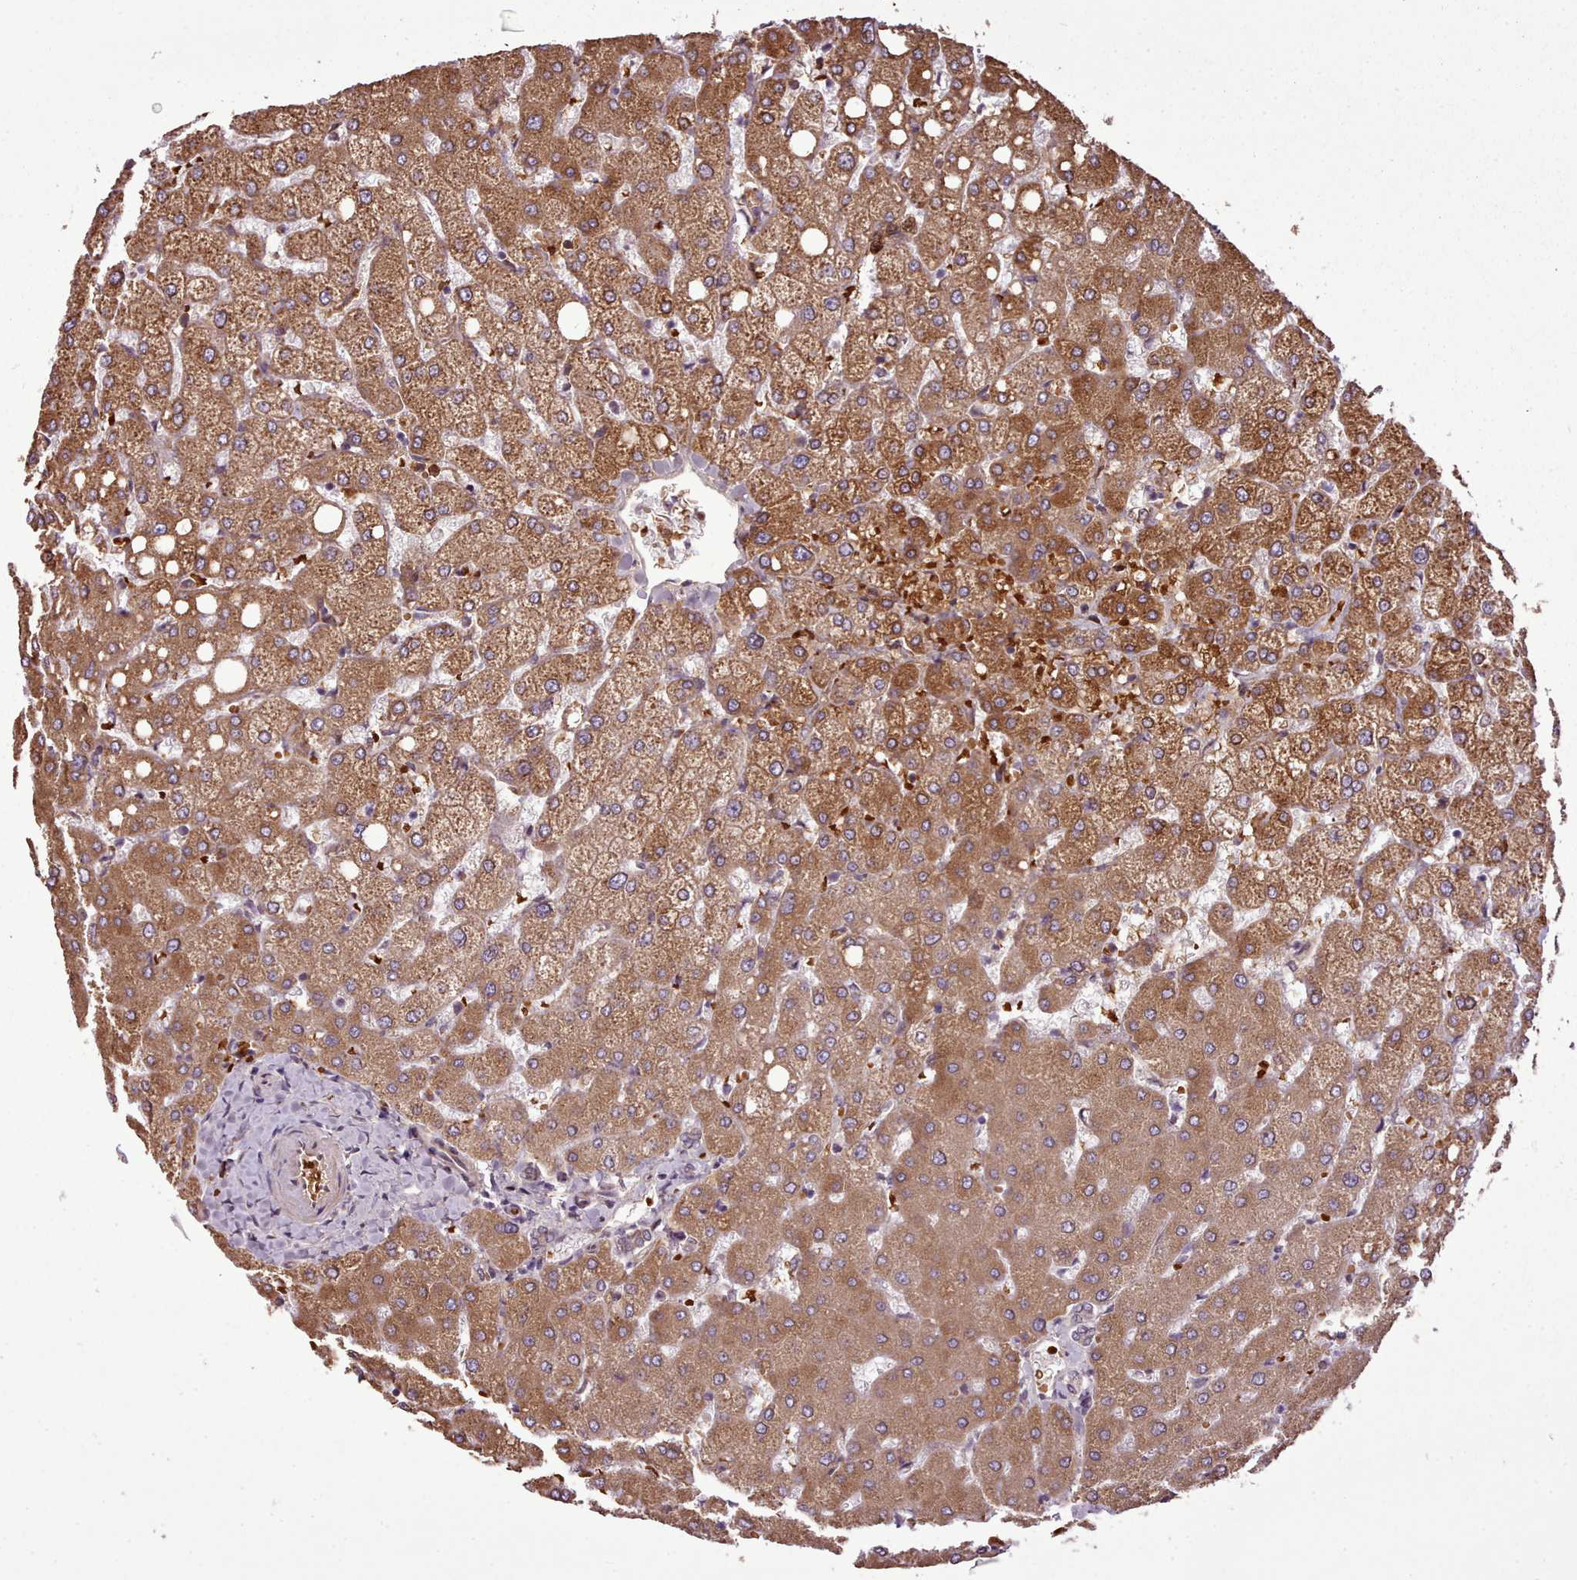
{"staining": {"intensity": "weak", "quantity": "<25%", "location": "cytoplasmic/membranous"}, "tissue": "liver", "cell_type": "Cholangiocytes", "image_type": "normal", "snomed": [{"axis": "morphology", "description": "Normal tissue, NOS"}, {"axis": "topography", "description": "Liver"}], "caption": "Photomicrograph shows no significant protein positivity in cholangiocytes of unremarkable liver. (DAB immunohistochemistry visualized using brightfield microscopy, high magnification).", "gene": "CABP1", "patient": {"sex": "female", "age": 54}}